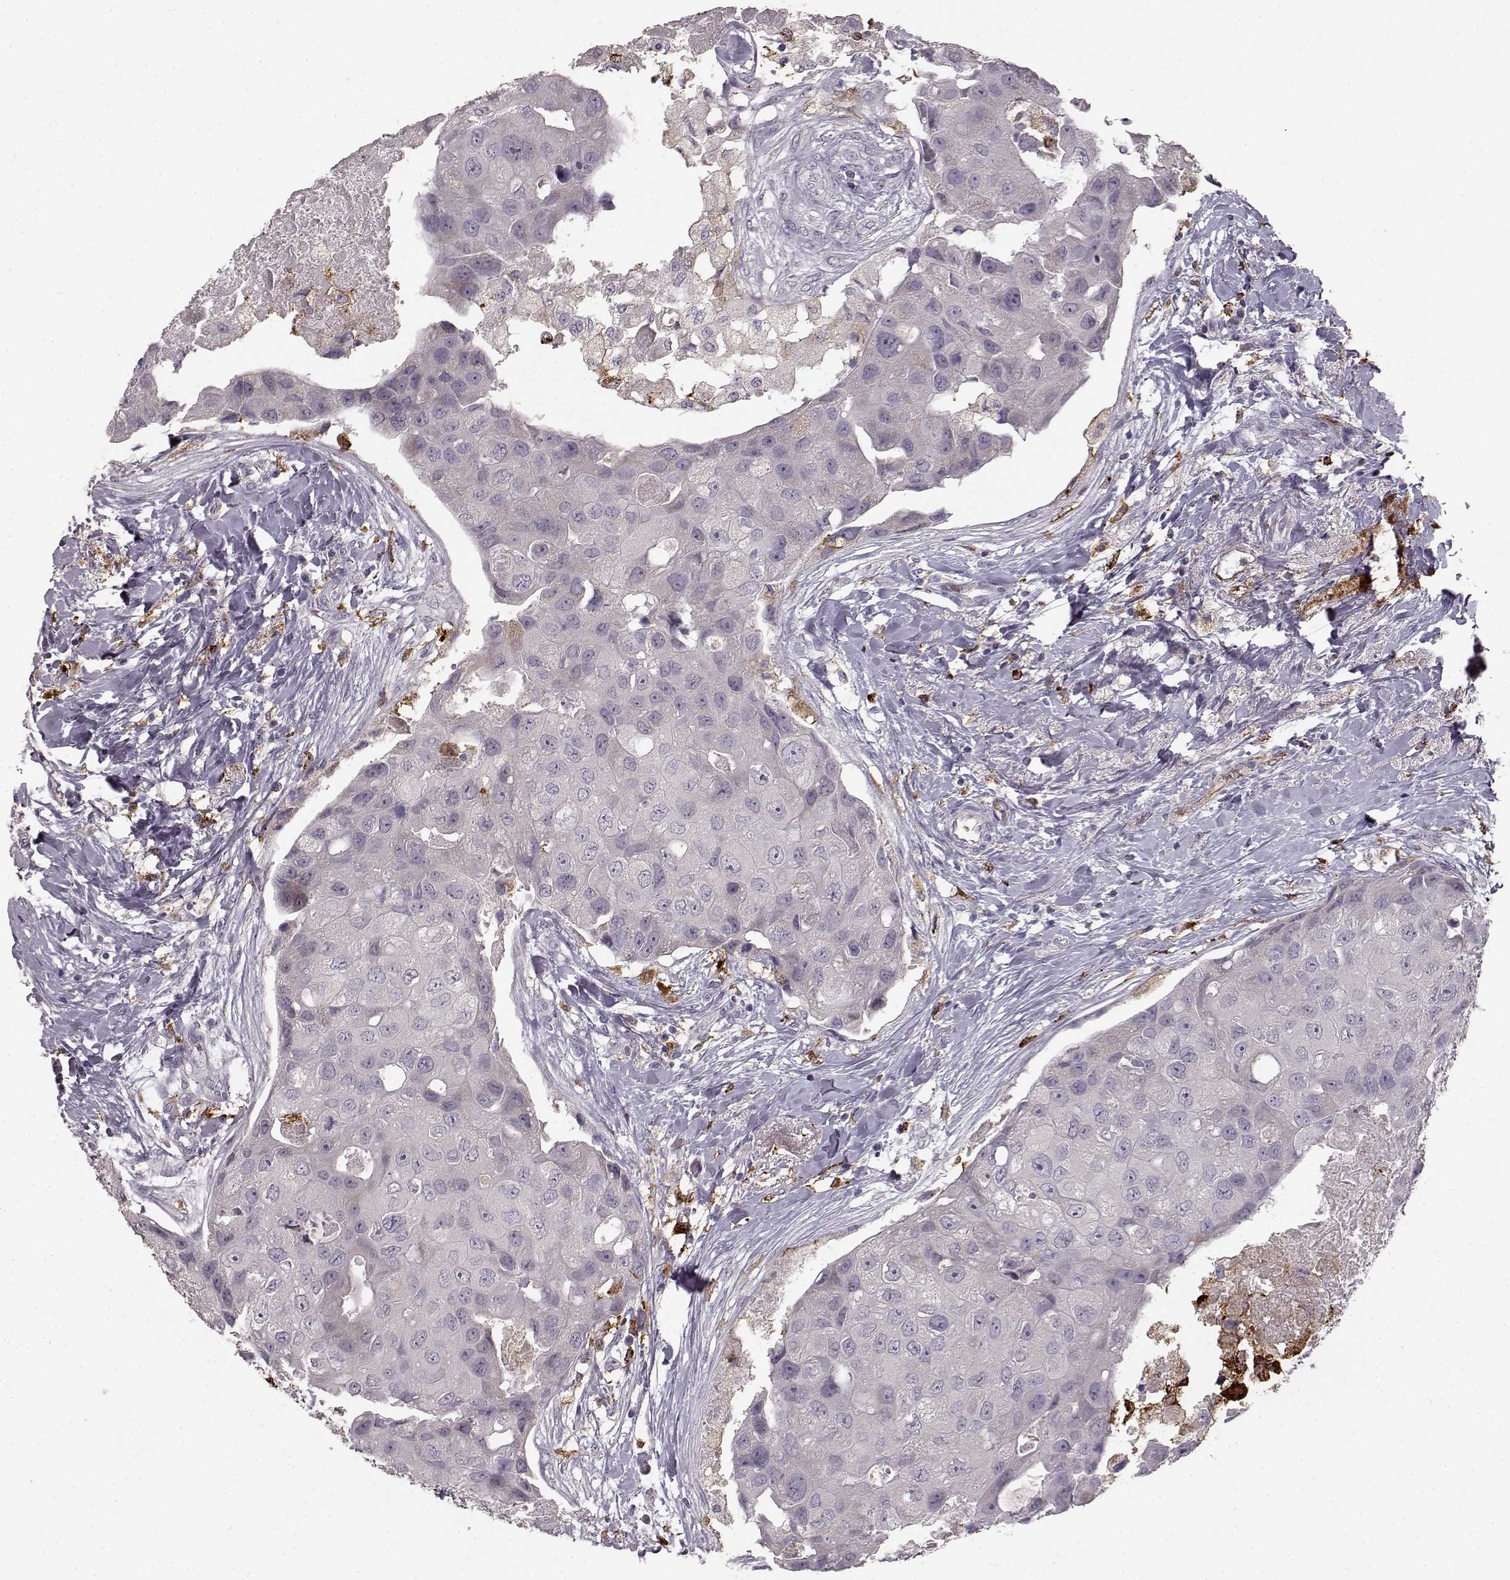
{"staining": {"intensity": "negative", "quantity": "none", "location": "none"}, "tissue": "breast cancer", "cell_type": "Tumor cells", "image_type": "cancer", "snomed": [{"axis": "morphology", "description": "Duct carcinoma"}, {"axis": "topography", "description": "Breast"}], "caption": "Tumor cells are negative for protein expression in human breast cancer. The staining is performed using DAB (3,3'-diaminobenzidine) brown chromogen with nuclei counter-stained in using hematoxylin.", "gene": "CCNF", "patient": {"sex": "female", "age": 43}}